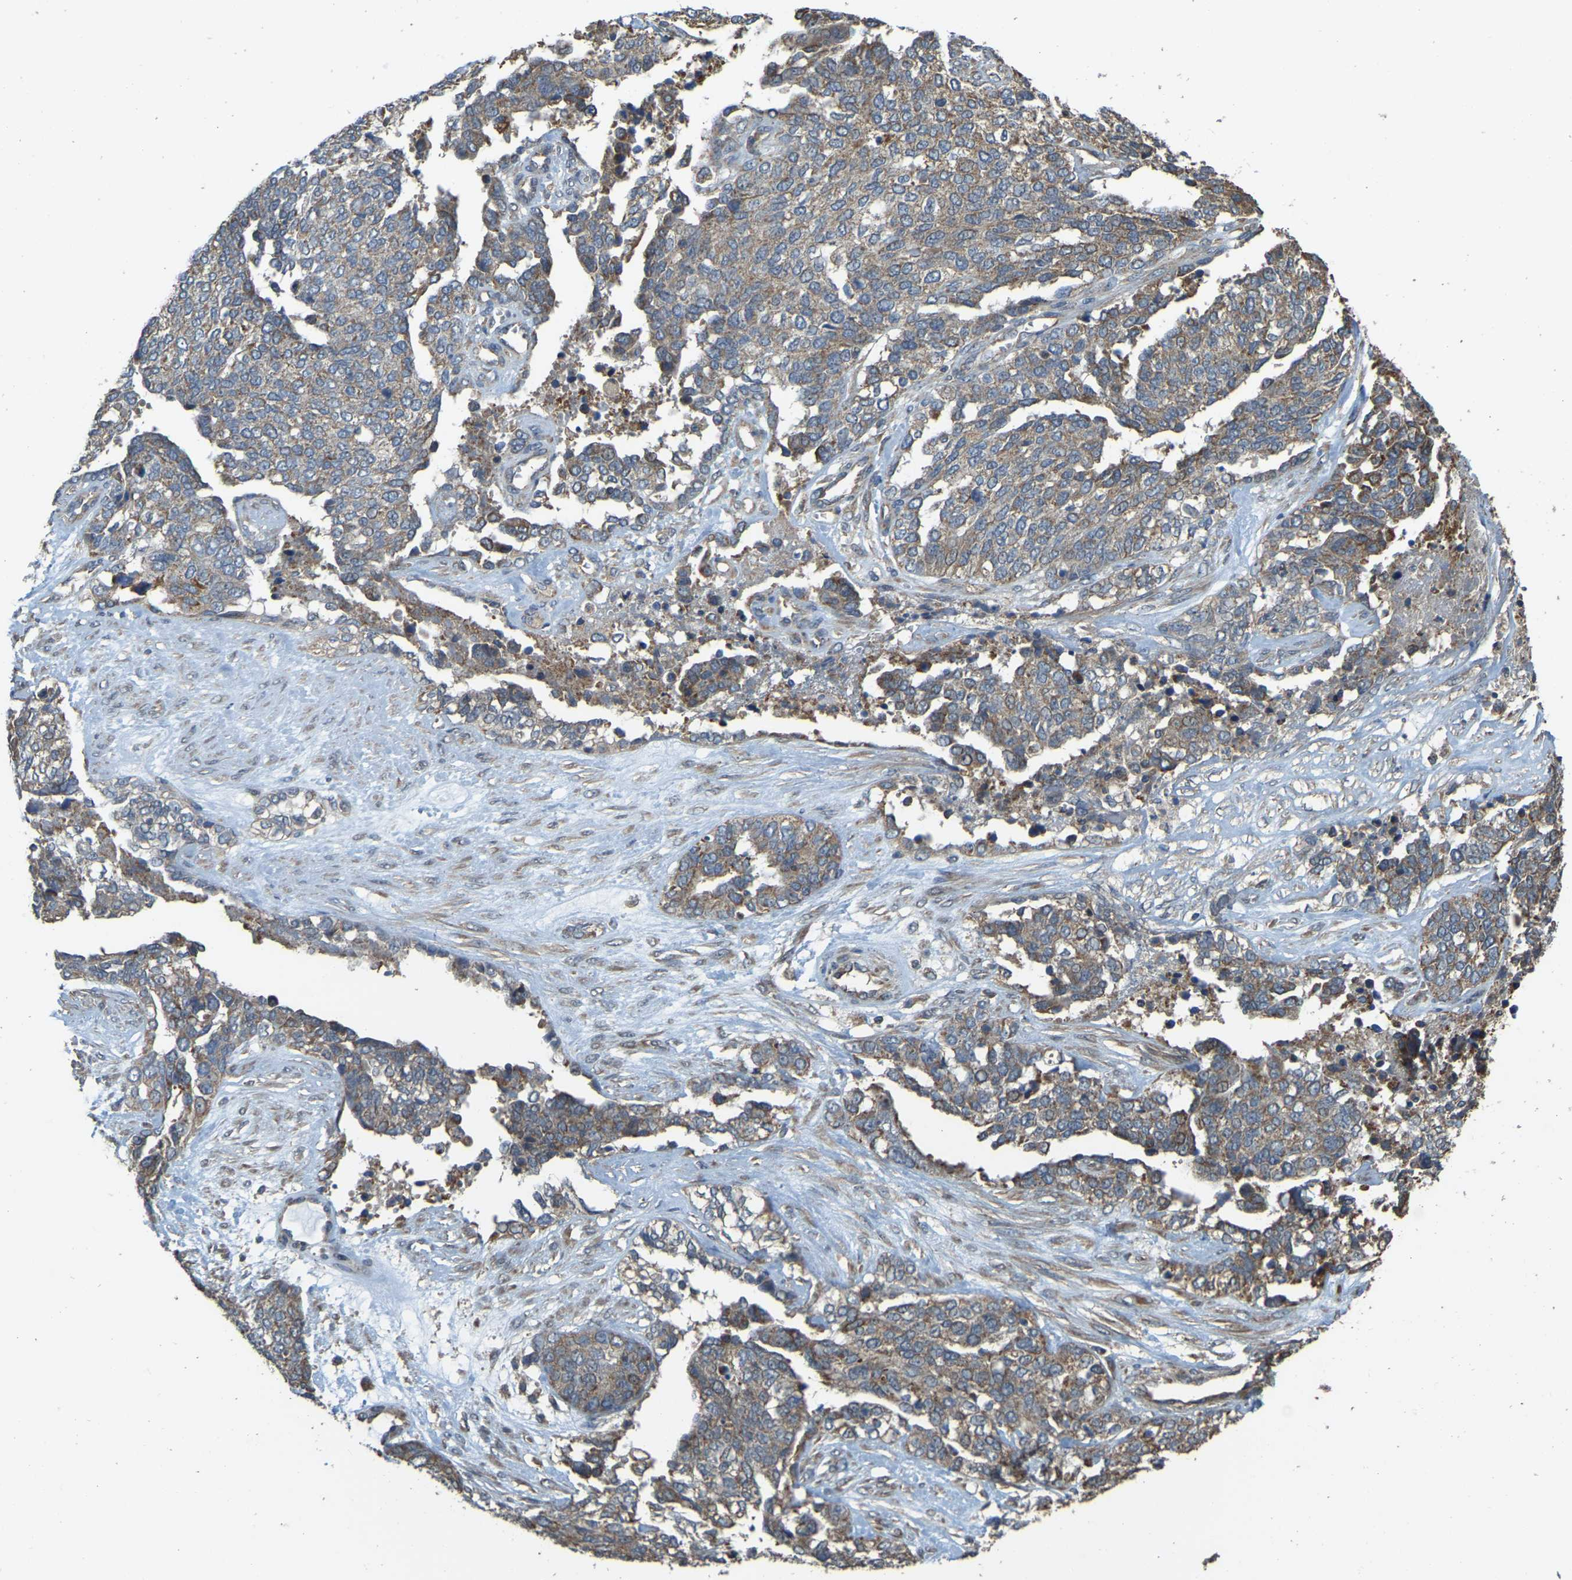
{"staining": {"intensity": "moderate", "quantity": ">75%", "location": "cytoplasmic/membranous"}, "tissue": "ovarian cancer", "cell_type": "Tumor cells", "image_type": "cancer", "snomed": [{"axis": "morphology", "description": "Cystadenocarcinoma, serous, NOS"}, {"axis": "topography", "description": "Ovary"}], "caption": "Protein staining demonstrates moderate cytoplasmic/membranous positivity in about >75% of tumor cells in ovarian cancer (serous cystadenocarcinoma).", "gene": "GNG2", "patient": {"sex": "female", "age": 44}}